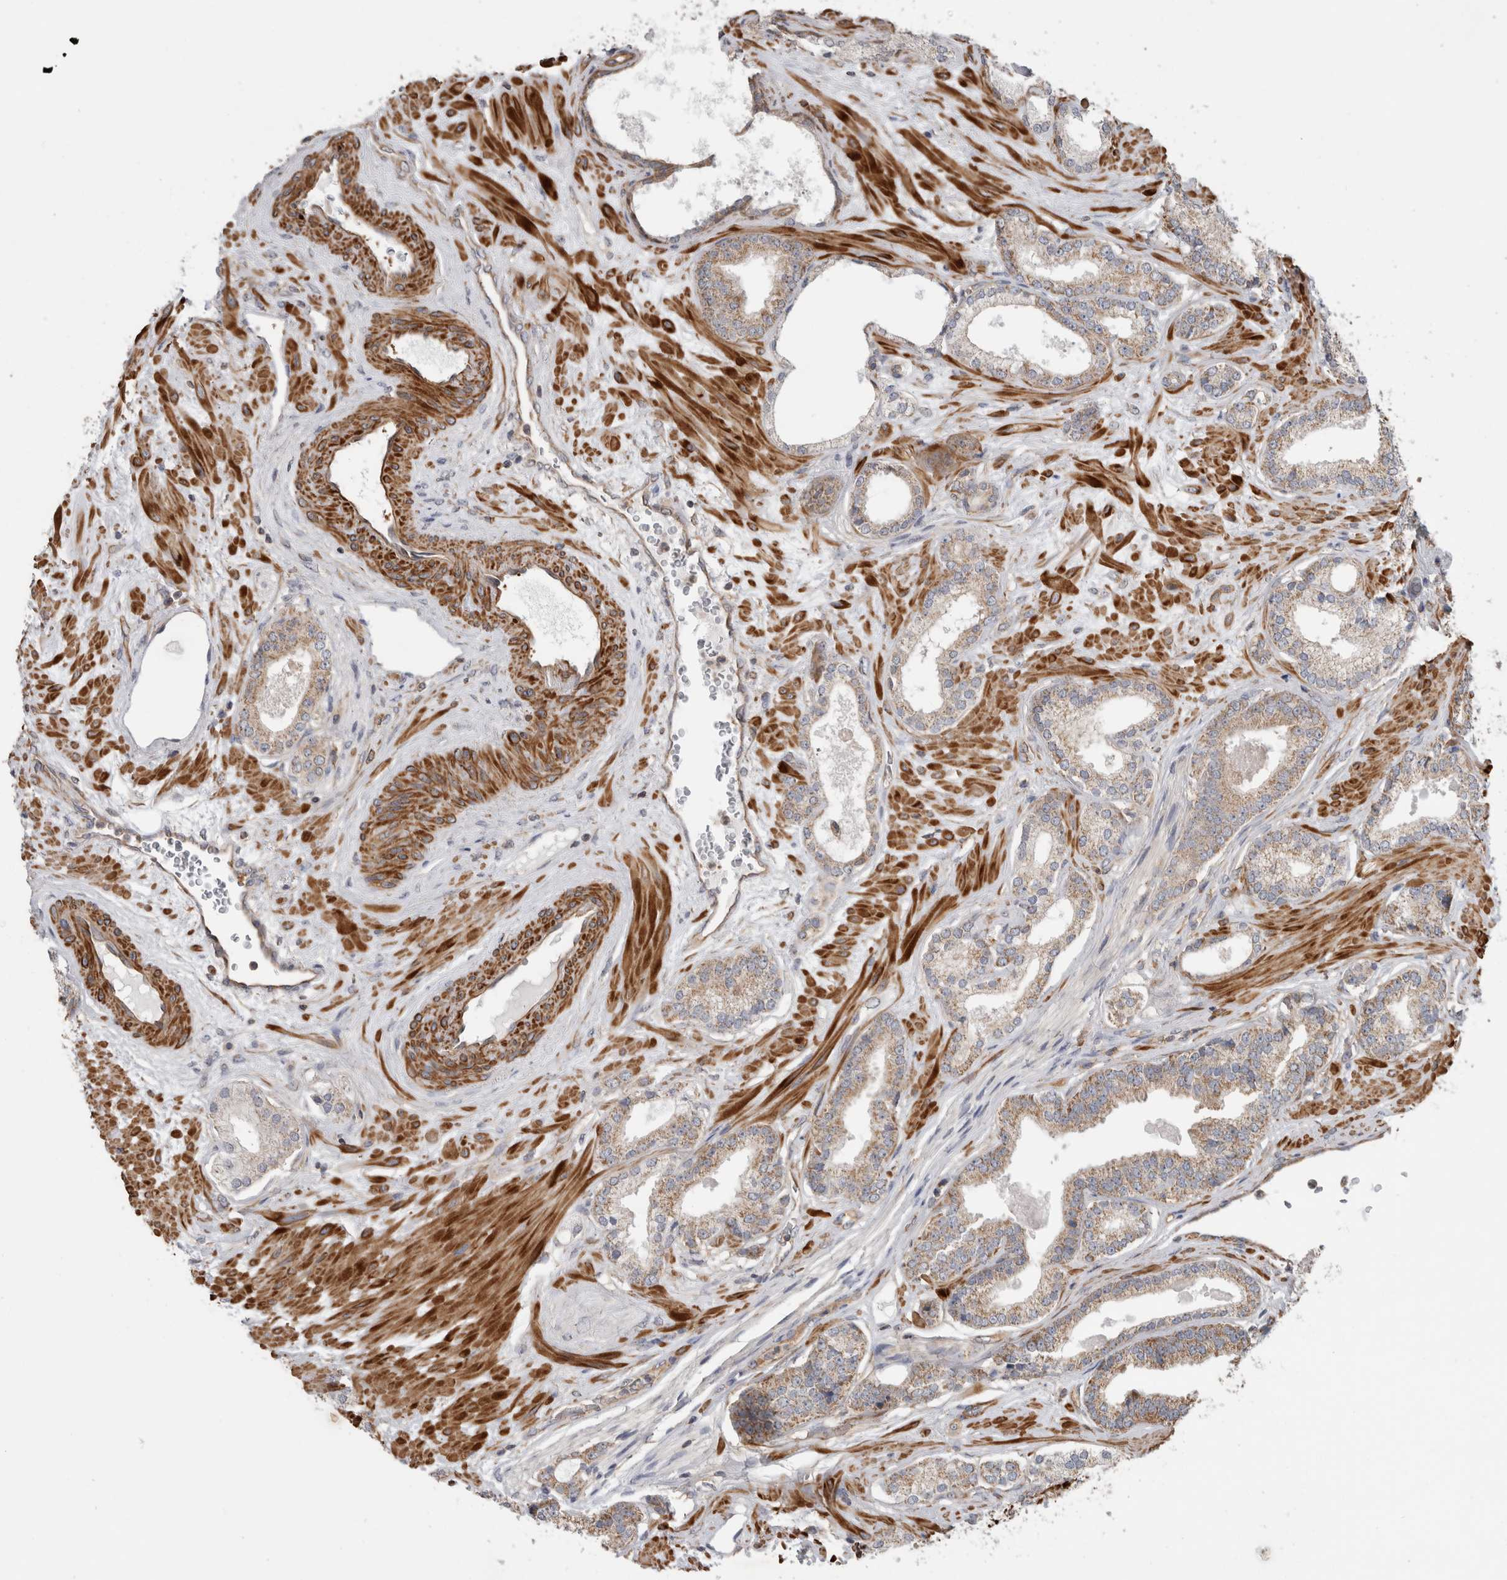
{"staining": {"intensity": "weak", "quantity": ">75%", "location": "cytoplasmic/membranous"}, "tissue": "prostate cancer", "cell_type": "Tumor cells", "image_type": "cancer", "snomed": [{"axis": "morphology", "description": "Adenocarcinoma, Low grade"}, {"axis": "topography", "description": "Prostate"}], "caption": "Weak cytoplasmic/membranous protein expression is identified in approximately >75% of tumor cells in prostate cancer.", "gene": "SFXN2", "patient": {"sex": "male", "age": 70}}